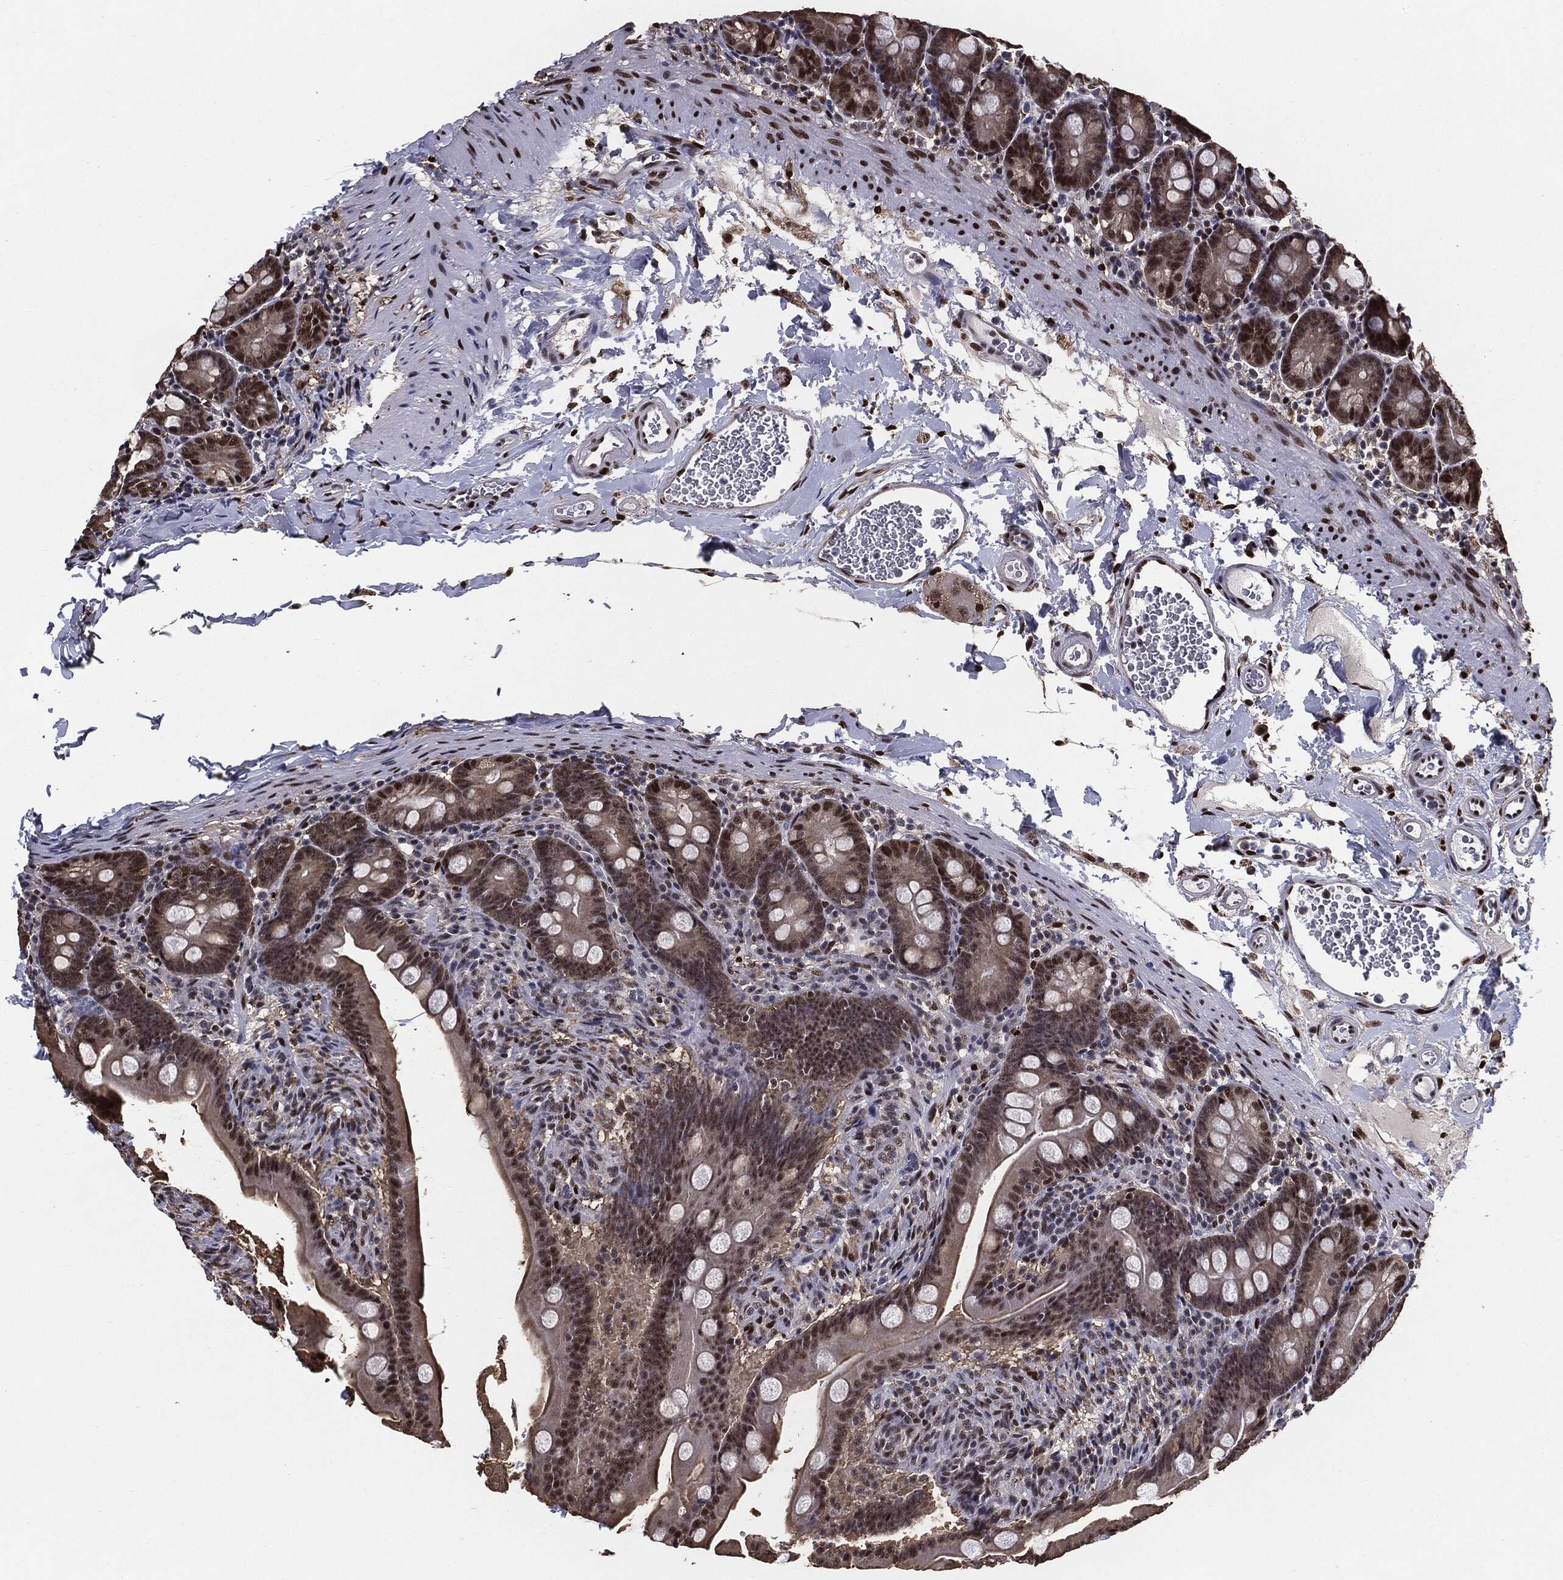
{"staining": {"intensity": "strong", "quantity": ">75%", "location": "nuclear"}, "tissue": "small intestine", "cell_type": "Glandular cells", "image_type": "normal", "snomed": [{"axis": "morphology", "description": "Normal tissue, NOS"}, {"axis": "topography", "description": "Small intestine"}], "caption": "Glandular cells reveal high levels of strong nuclear positivity in approximately >75% of cells in unremarkable human small intestine. Ihc stains the protein in brown and the nuclei are stained blue.", "gene": "JUN", "patient": {"sex": "female", "age": 44}}